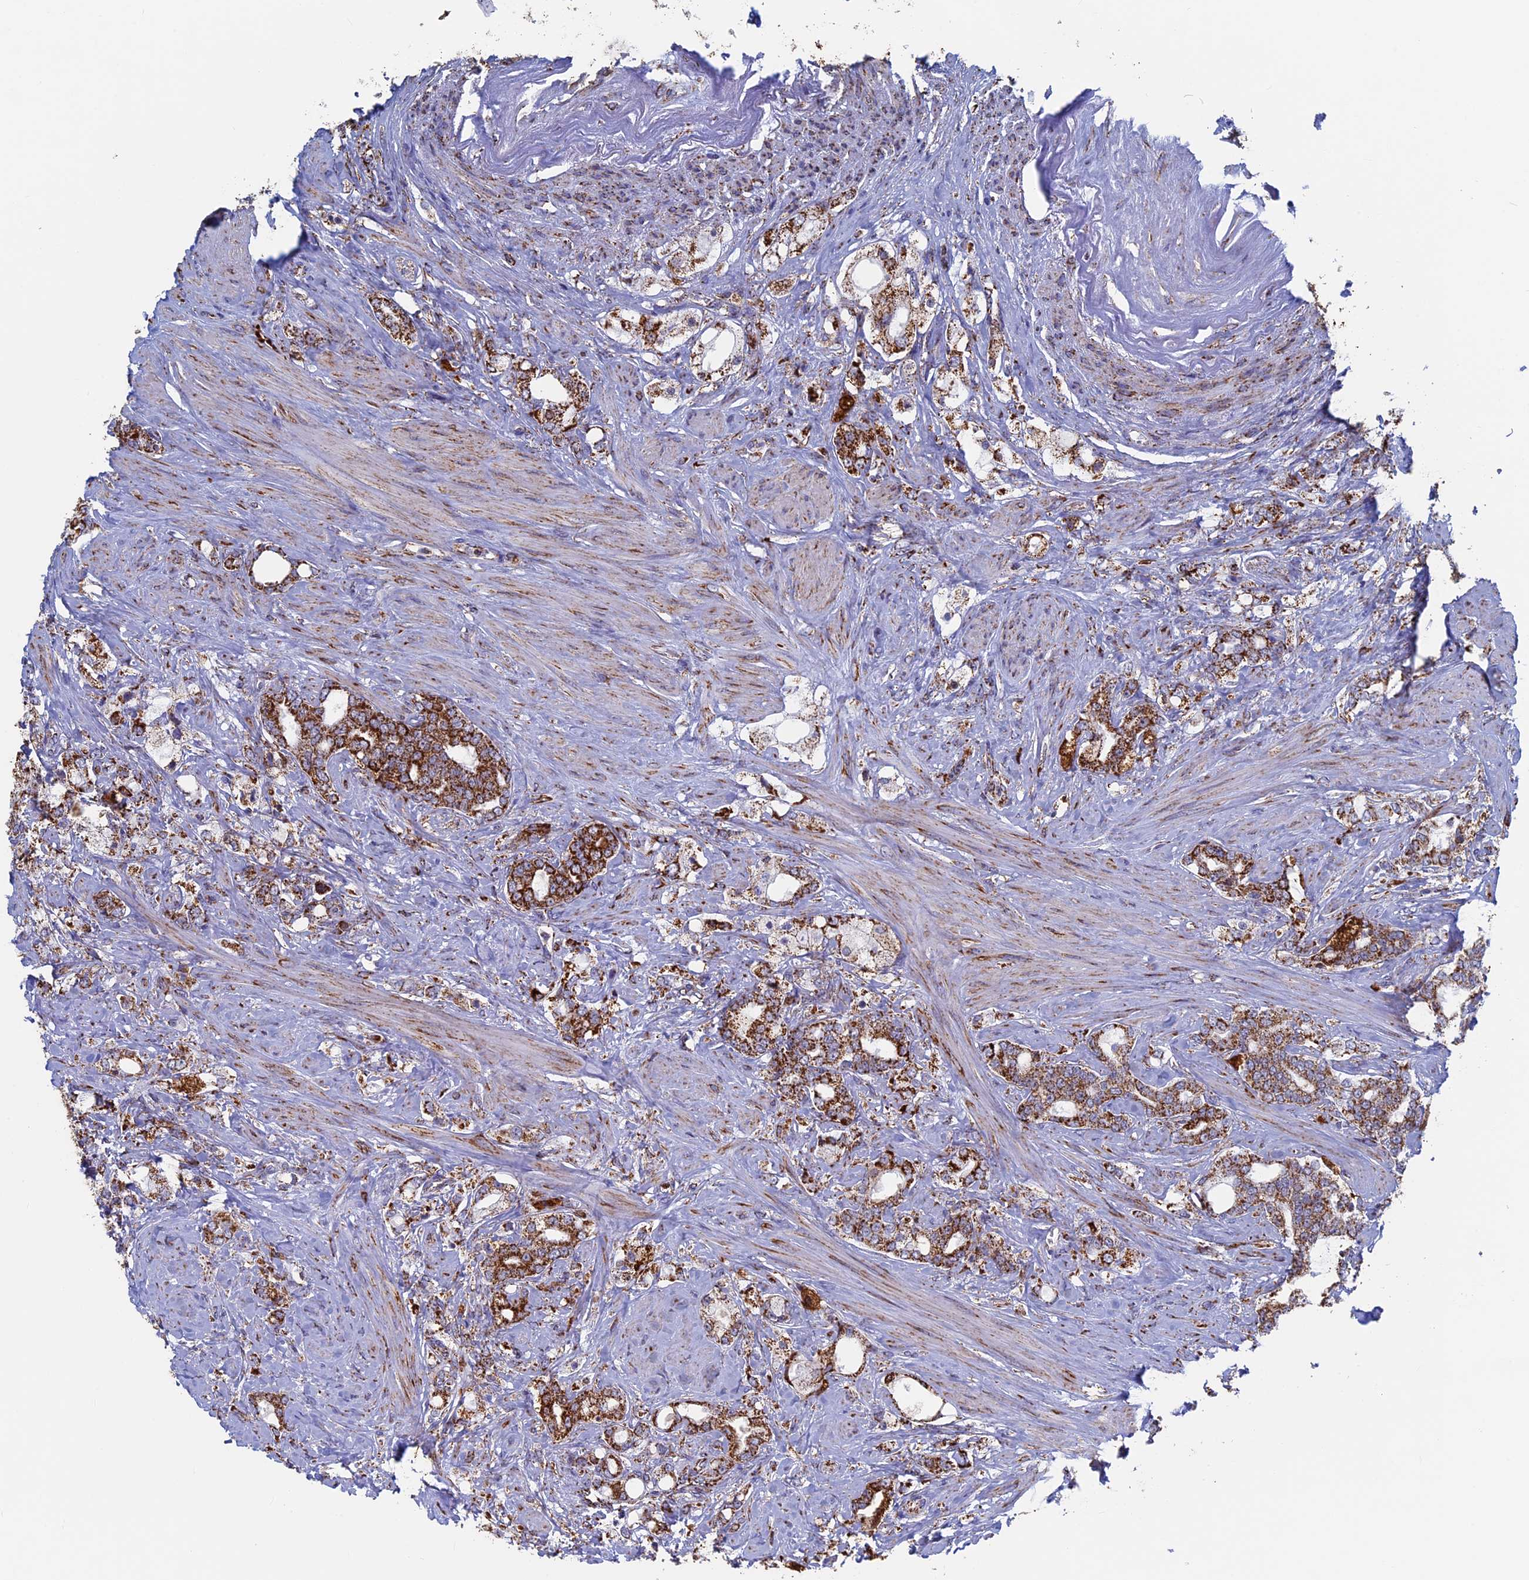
{"staining": {"intensity": "strong", "quantity": ">75%", "location": "cytoplasmic/membranous"}, "tissue": "prostate cancer", "cell_type": "Tumor cells", "image_type": "cancer", "snomed": [{"axis": "morphology", "description": "Adenocarcinoma, High grade"}, {"axis": "topography", "description": "Prostate"}], "caption": "Immunohistochemistry (IHC) (DAB) staining of prostate cancer demonstrates strong cytoplasmic/membranous protein staining in approximately >75% of tumor cells. (DAB IHC with brightfield microscopy, high magnification).", "gene": "SEC24D", "patient": {"sex": "male", "age": 64}}